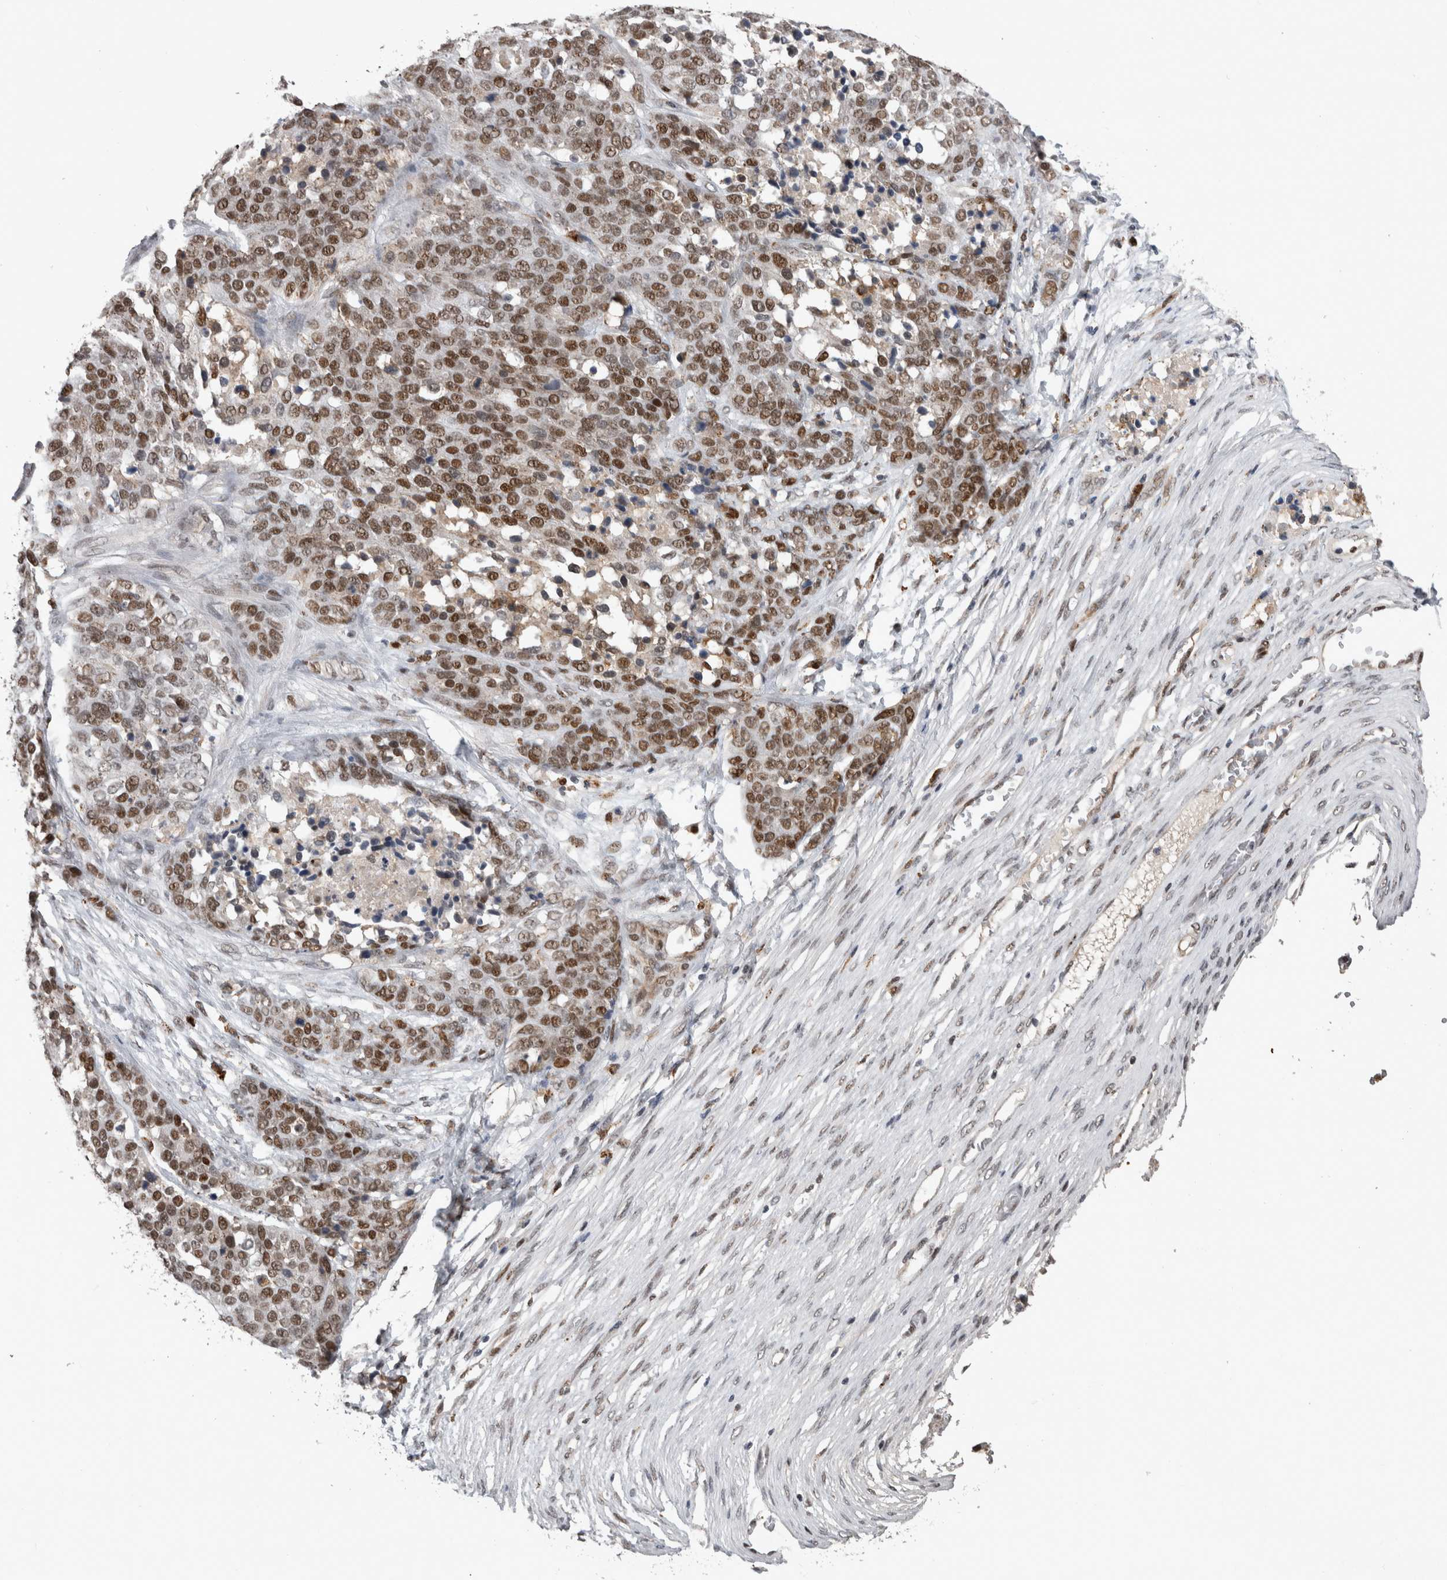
{"staining": {"intensity": "moderate", "quantity": ">75%", "location": "nuclear"}, "tissue": "ovarian cancer", "cell_type": "Tumor cells", "image_type": "cancer", "snomed": [{"axis": "morphology", "description": "Cystadenocarcinoma, serous, NOS"}, {"axis": "topography", "description": "Ovary"}], "caption": "Tumor cells show medium levels of moderate nuclear positivity in approximately >75% of cells in ovarian cancer. The staining is performed using DAB (3,3'-diaminobenzidine) brown chromogen to label protein expression. The nuclei are counter-stained blue using hematoxylin.", "gene": "POLD2", "patient": {"sex": "female", "age": 44}}